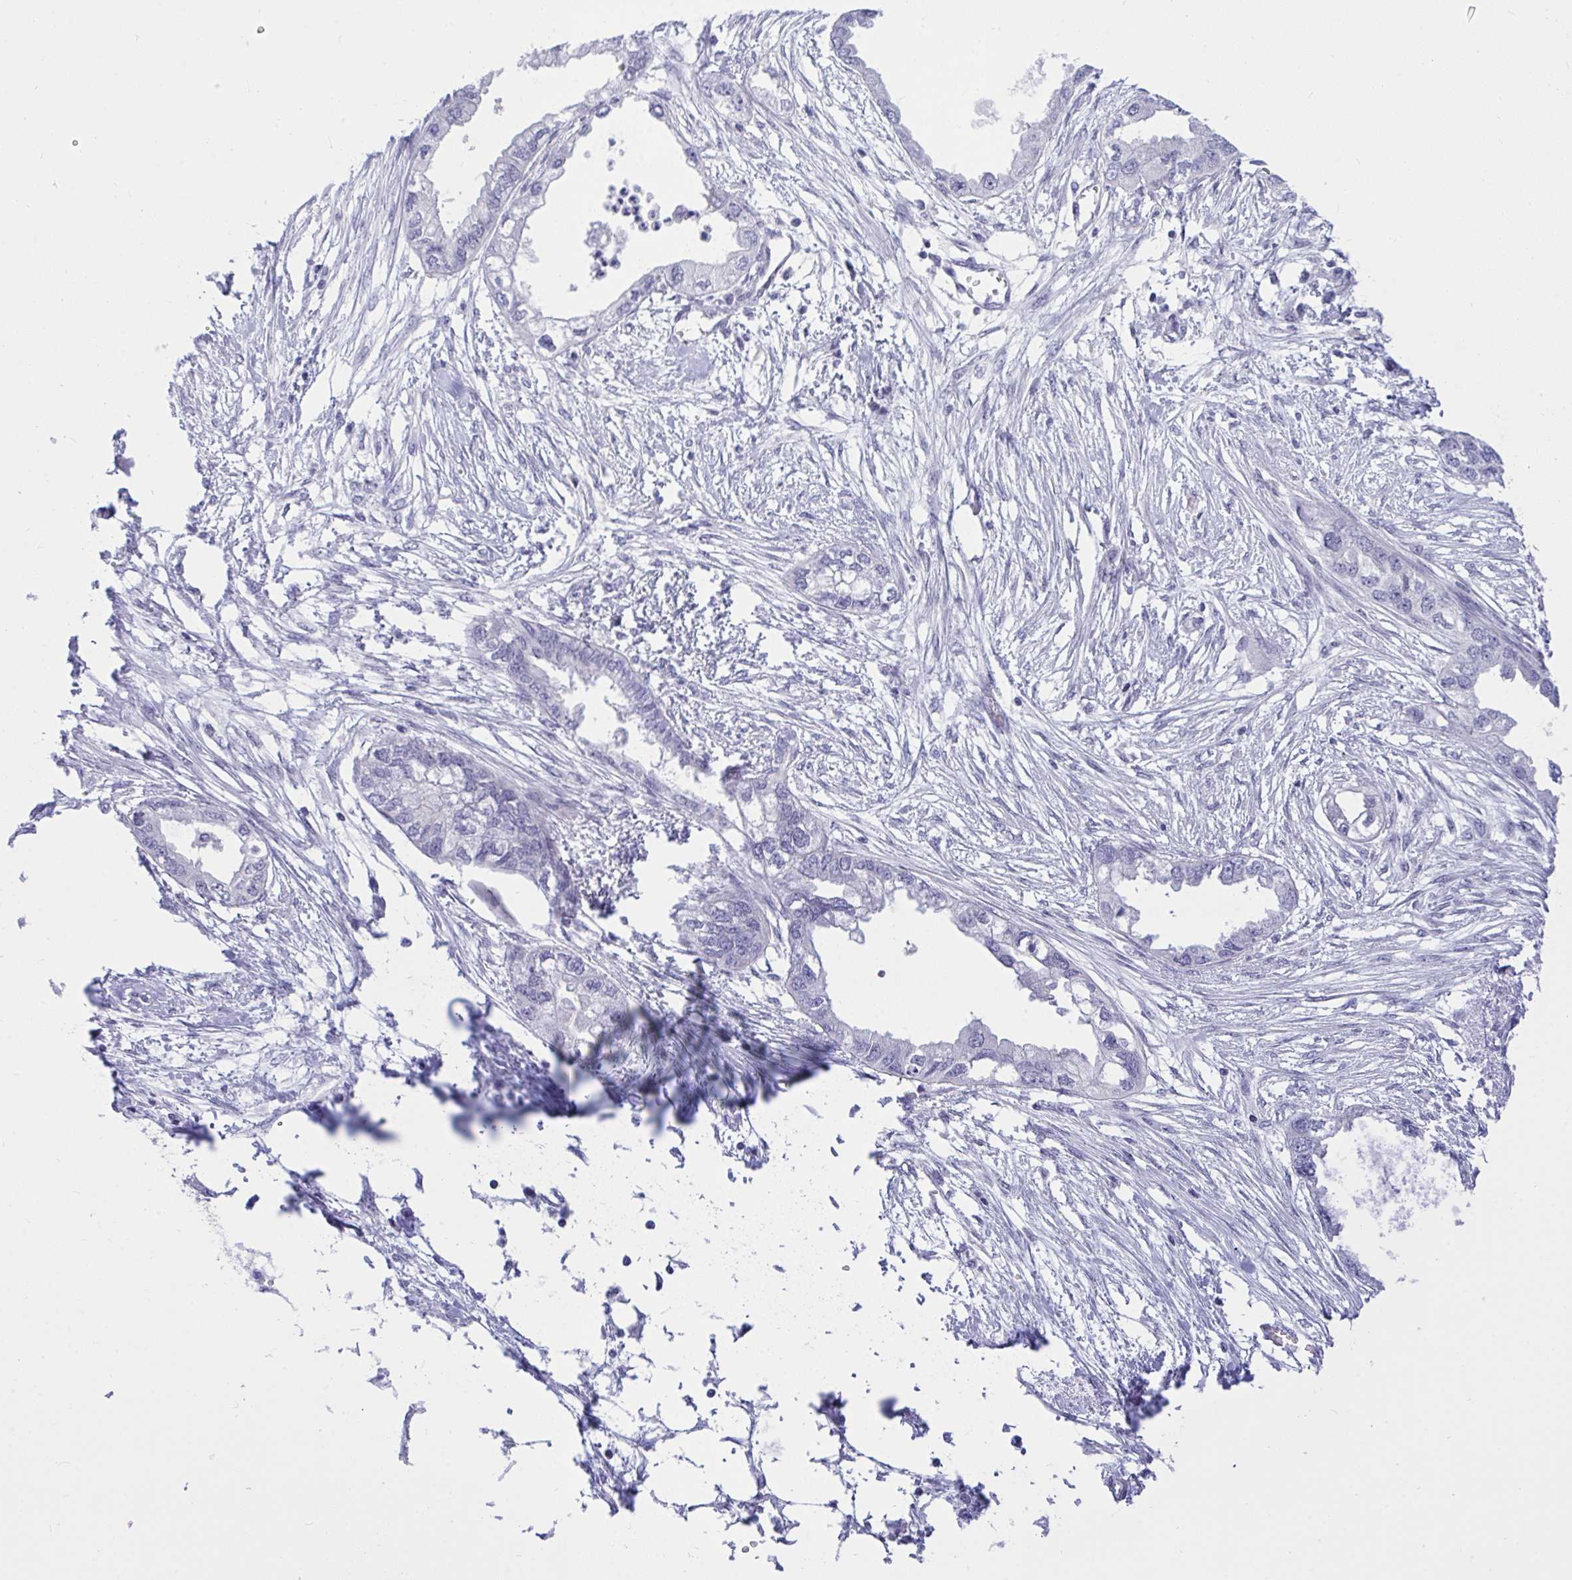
{"staining": {"intensity": "negative", "quantity": "none", "location": "none"}, "tissue": "endometrial cancer", "cell_type": "Tumor cells", "image_type": "cancer", "snomed": [{"axis": "morphology", "description": "Adenocarcinoma, NOS"}, {"axis": "morphology", "description": "Adenocarcinoma, metastatic, NOS"}, {"axis": "topography", "description": "Adipose tissue"}, {"axis": "topography", "description": "Endometrium"}], "caption": "The histopathology image exhibits no staining of tumor cells in endometrial cancer (metastatic adenocarcinoma).", "gene": "THOP1", "patient": {"sex": "female", "age": 67}}